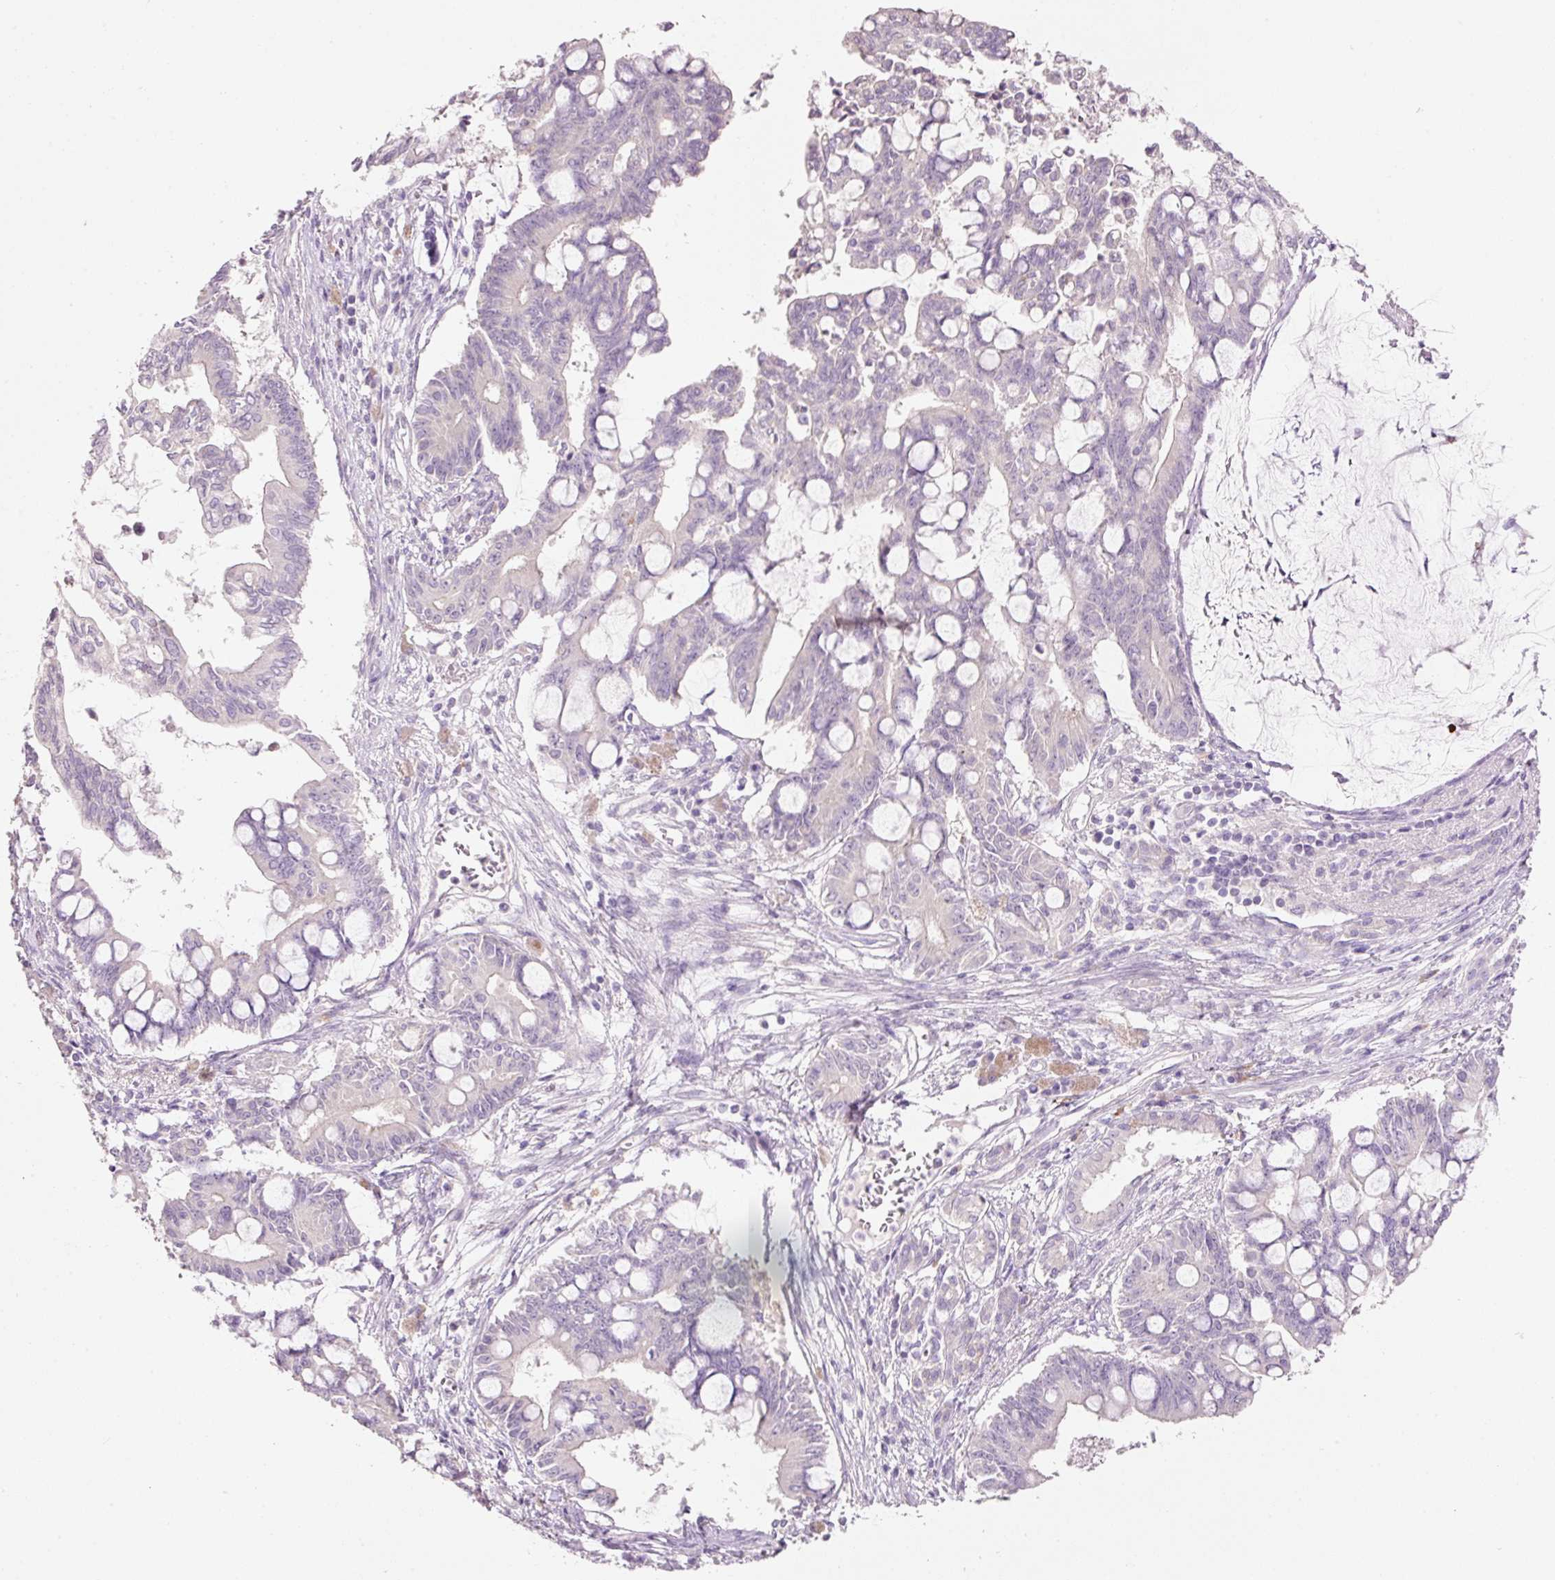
{"staining": {"intensity": "negative", "quantity": "none", "location": "none"}, "tissue": "pancreatic cancer", "cell_type": "Tumor cells", "image_type": "cancer", "snomed": [{"axis": "morphology", "description": "Adenocarcinoma, NOS"}, {"axis": "topography", "description": "Pancreas"}], "caption": "This image is of adenocarcinoma (pancreatic) stained with immunohistochemistry to label a protein in brown with the nuclei are counter-stained blue. There is no expression in tumor cells.", "gene": "TENT5C", "patient": {"sex": "male", "age": 68}}